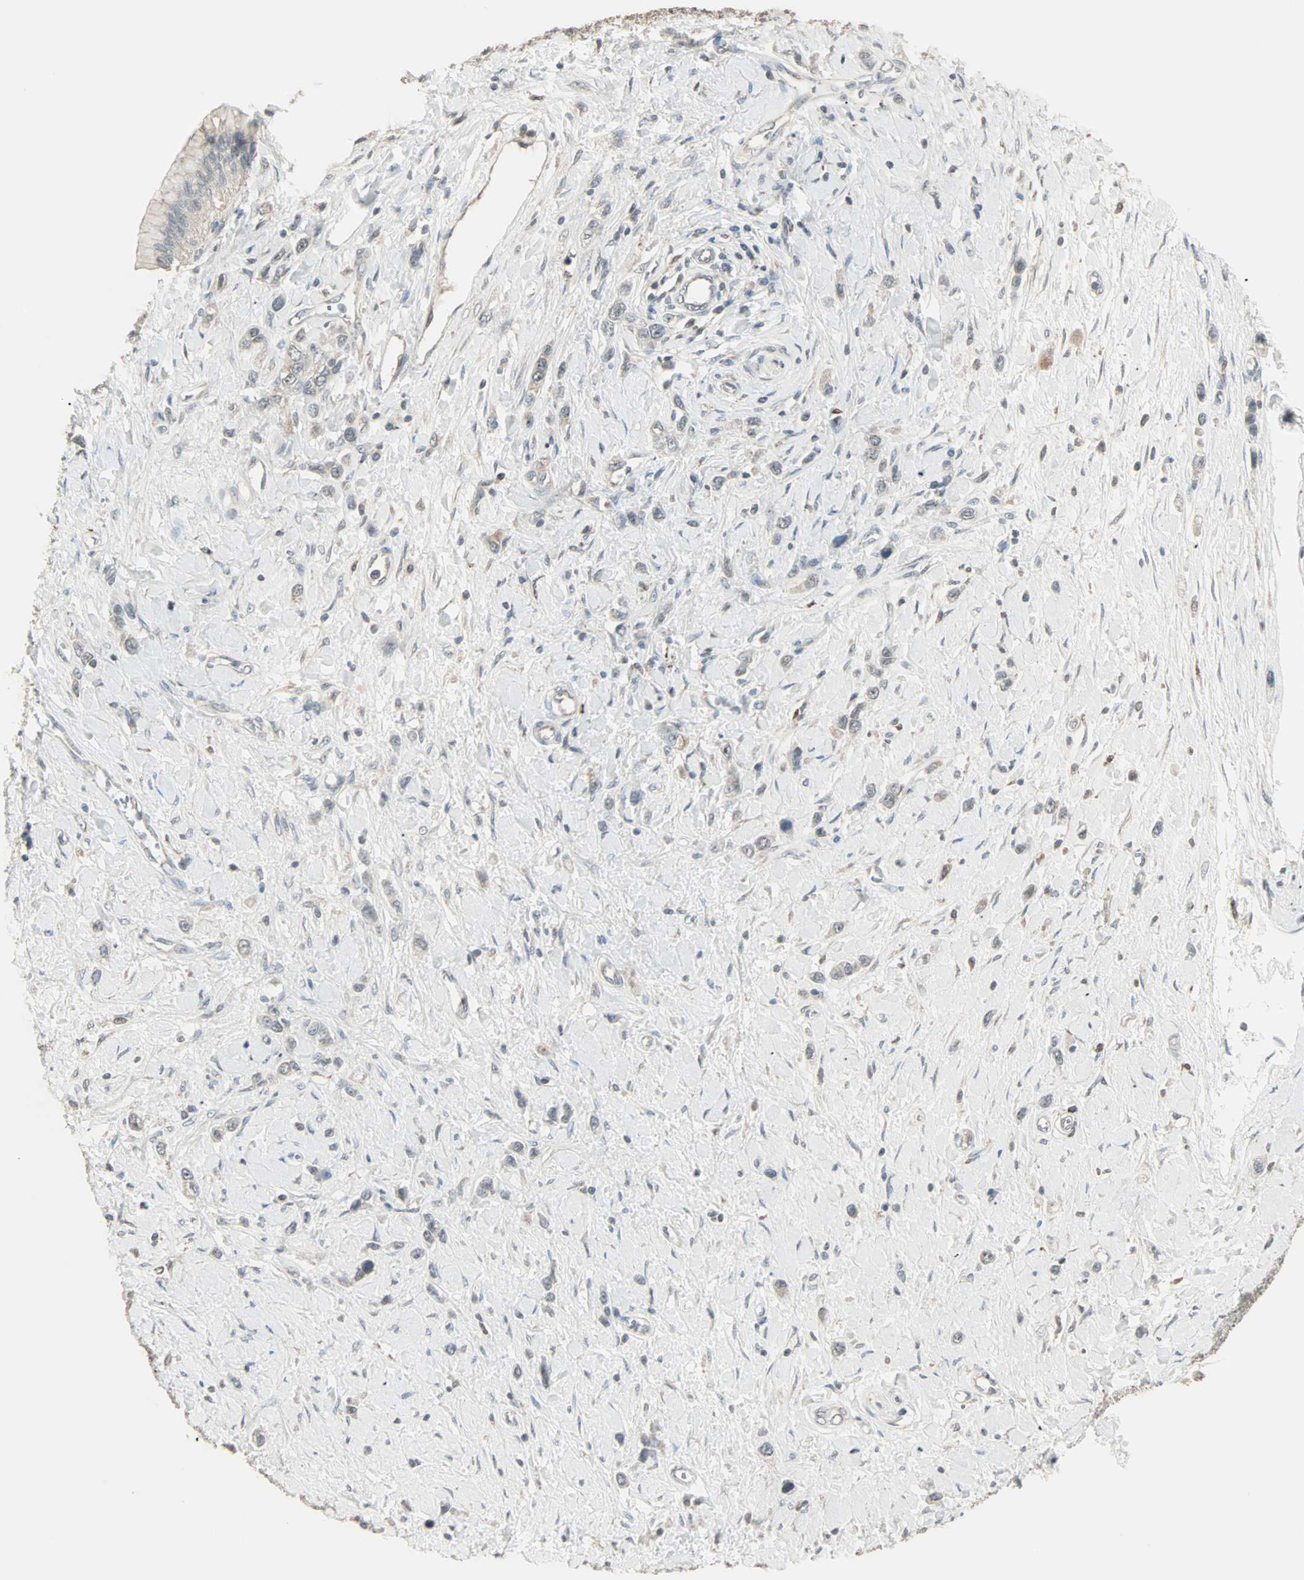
{"staining": {"intensity": "weak", "quantity": "25%-75%", "location": "cytoplasmic/membranous"}, "tissue": "stomach cancer", "cell_type": "Tumor cells", "image_type": "cancer", "snomed": [{"axis": "morphology", "description": "Normal tissue, NOS"}, {"axis": "morphology", "description": "Adenocarcinoma, NOS"}, {"axis": "topography", "description": "Stomach, upper"}, {"axis": "topography", "description": "Stomach"}], "caption": "Human stomach cancer stained for a protein (brown) exhibits weak cytoplasmic/membranous positive staining in approximately 25%-75% of tumor cells.", "gene": "KDM4A", "patient": {"sex": "female", "age": 65}}